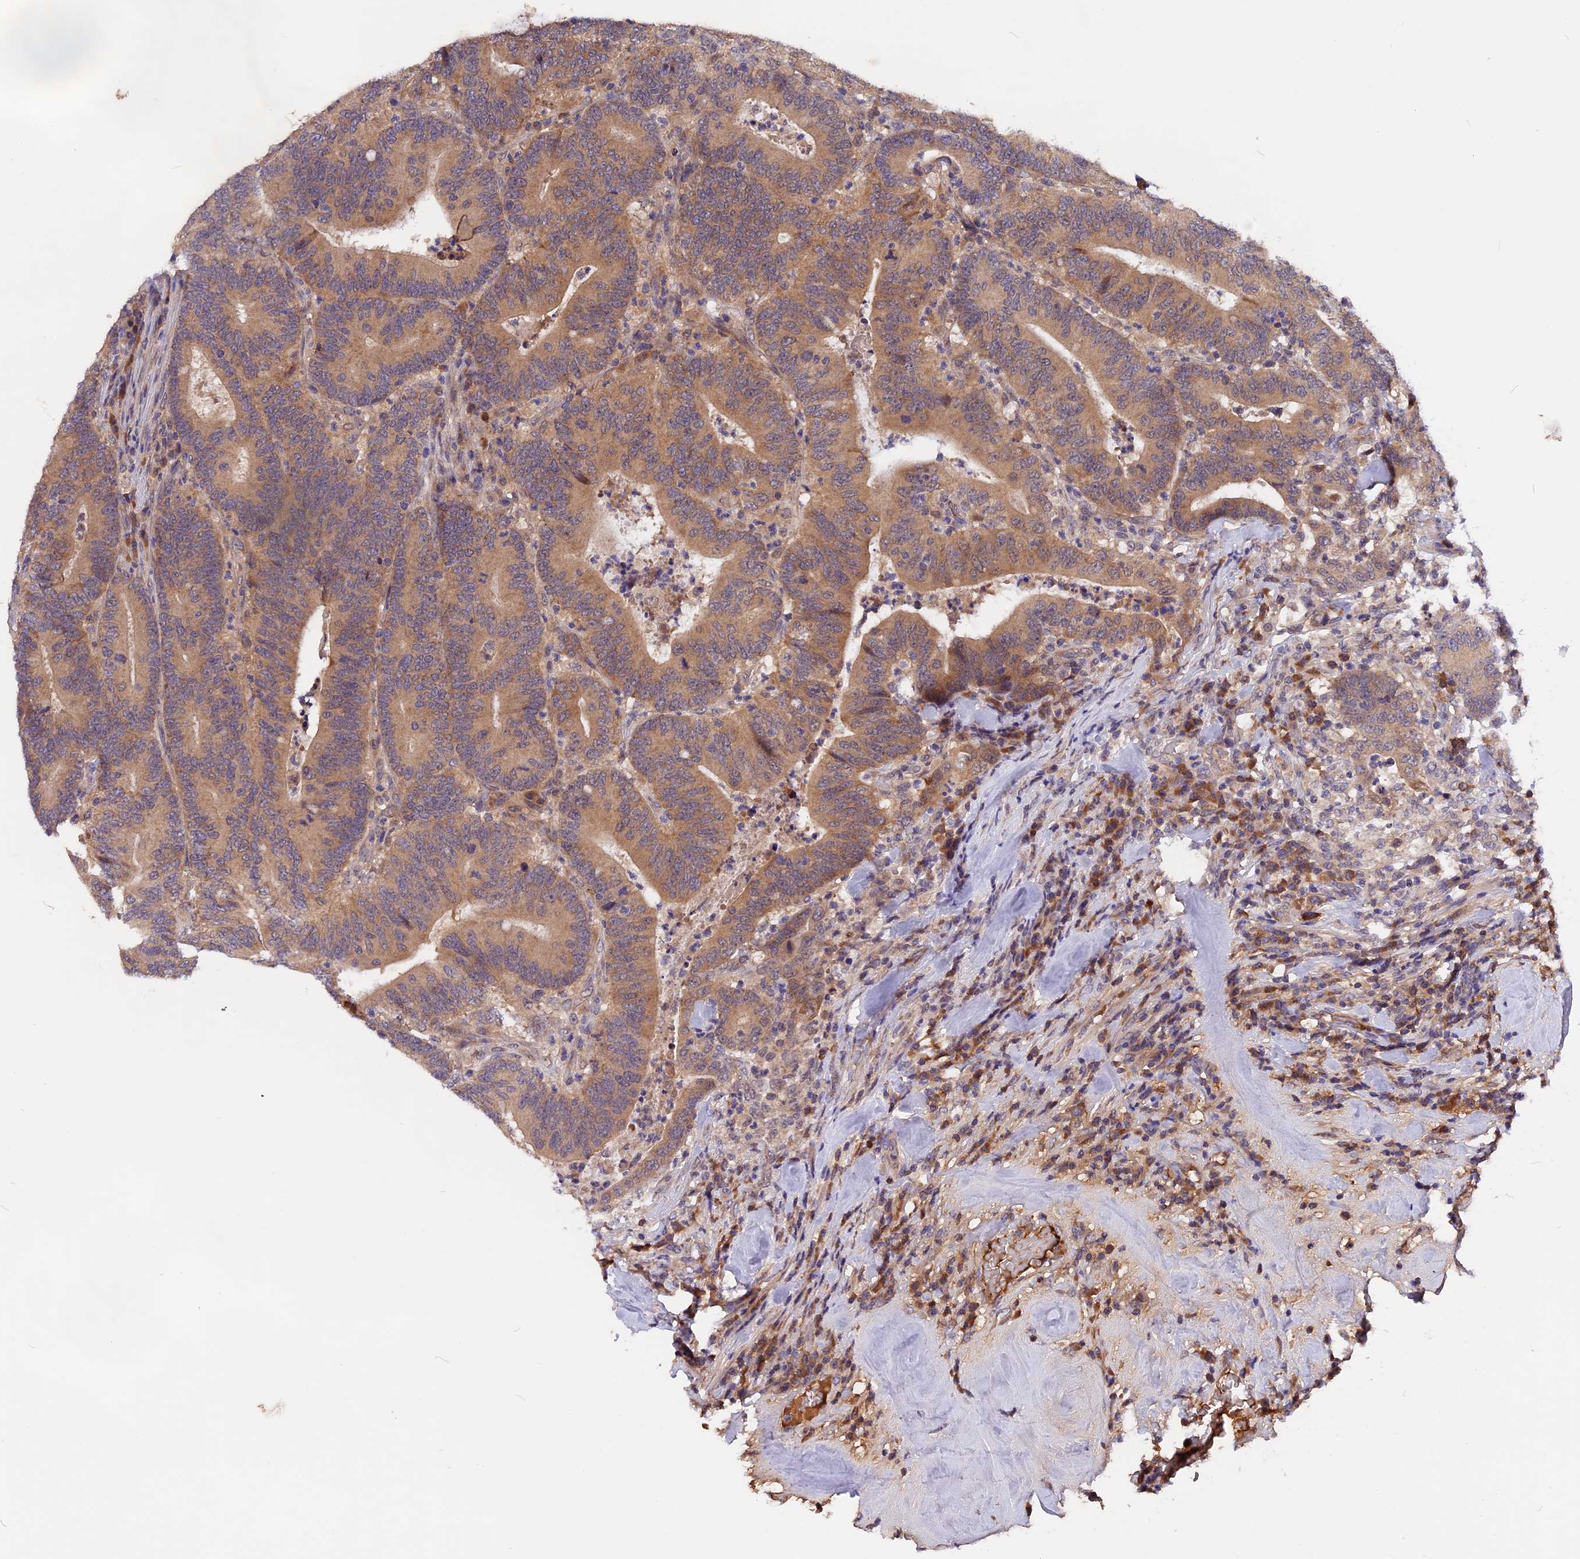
{"staining": {"intensity": "moderate", "quantity": ">75%", "location": "cytoplasmic/membranous"}, "tissue": "colorectal cancer", "cell_type": "Tumor cells", "image_type": "cancer", "snomed": [{"axis": "morphology", "description": "Adenocarcinoma, NOS"}, {"axis": "topography", "description": "Colon"}], "caption": "Colorectal adenocarcinoma tissue shows moderate cytoplasmic/membranous staining in approximately >75% of tumor cells", "gene": "MARK4", "patient": {"sex": "female", "age": 66}}